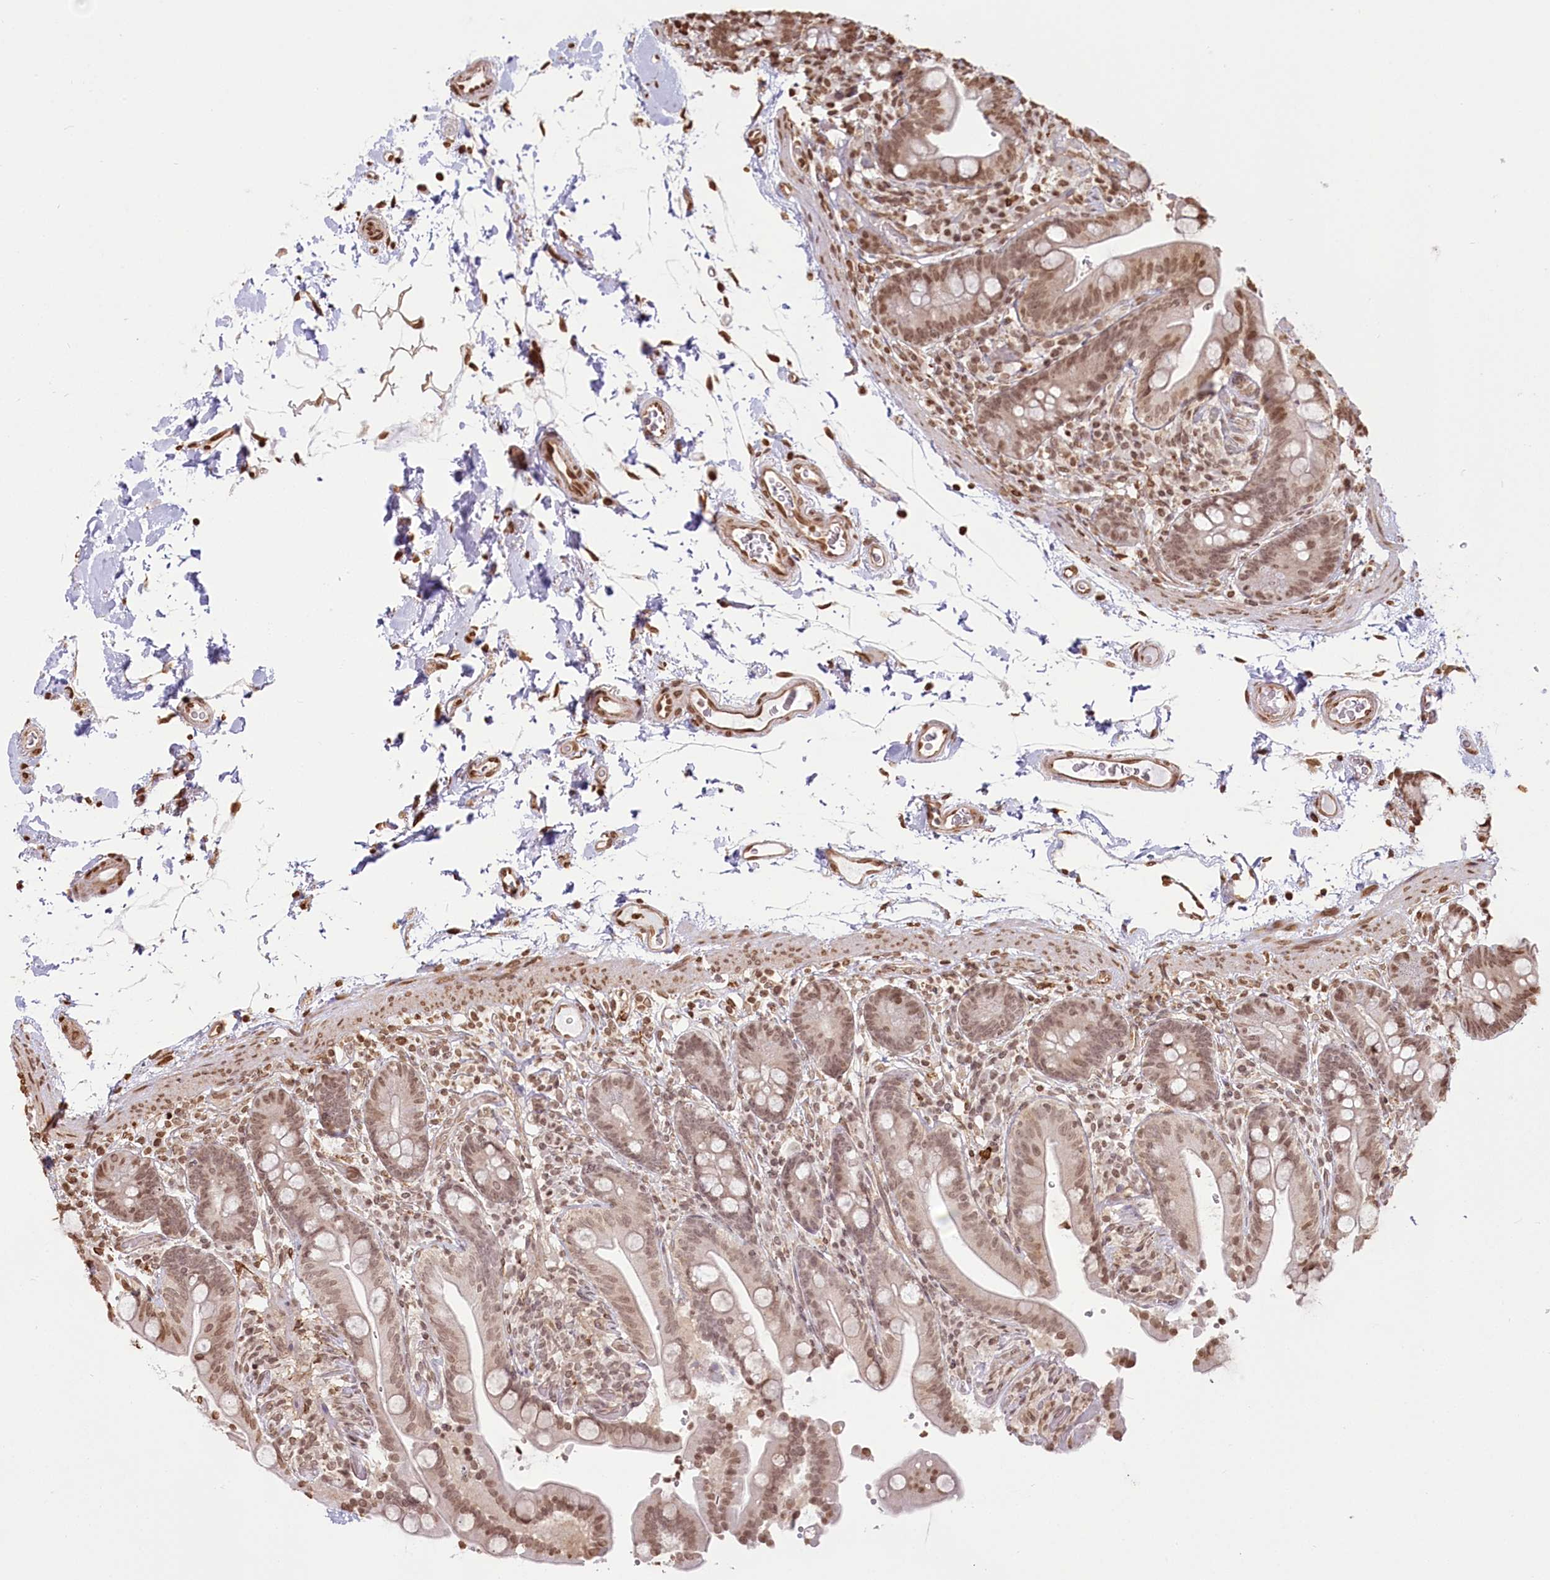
{"staining": {"intensity": "moderate", "quantity": ">75%", "location": "cytoplasmic/membranous,nuclear"}, "tissue": "colon", "cell_type": "Endothelial cells", "image_type": "normal", "snomed": [{"axis": "morphology", "description": "Normal tissue, NOS"}, {"axis": "topography", "description": "Smooth muscle"}, {"axis": "topography", "description": "Colon"}], "caption": "Endothelial cells demonstrate medium levels of moderate cytoplasmic/membranous,nuclear expression in approximately >75% of cells in unremarkable human colon.", "gene": "FAM13A", "patient": {"sex": "male", "age": 73}}